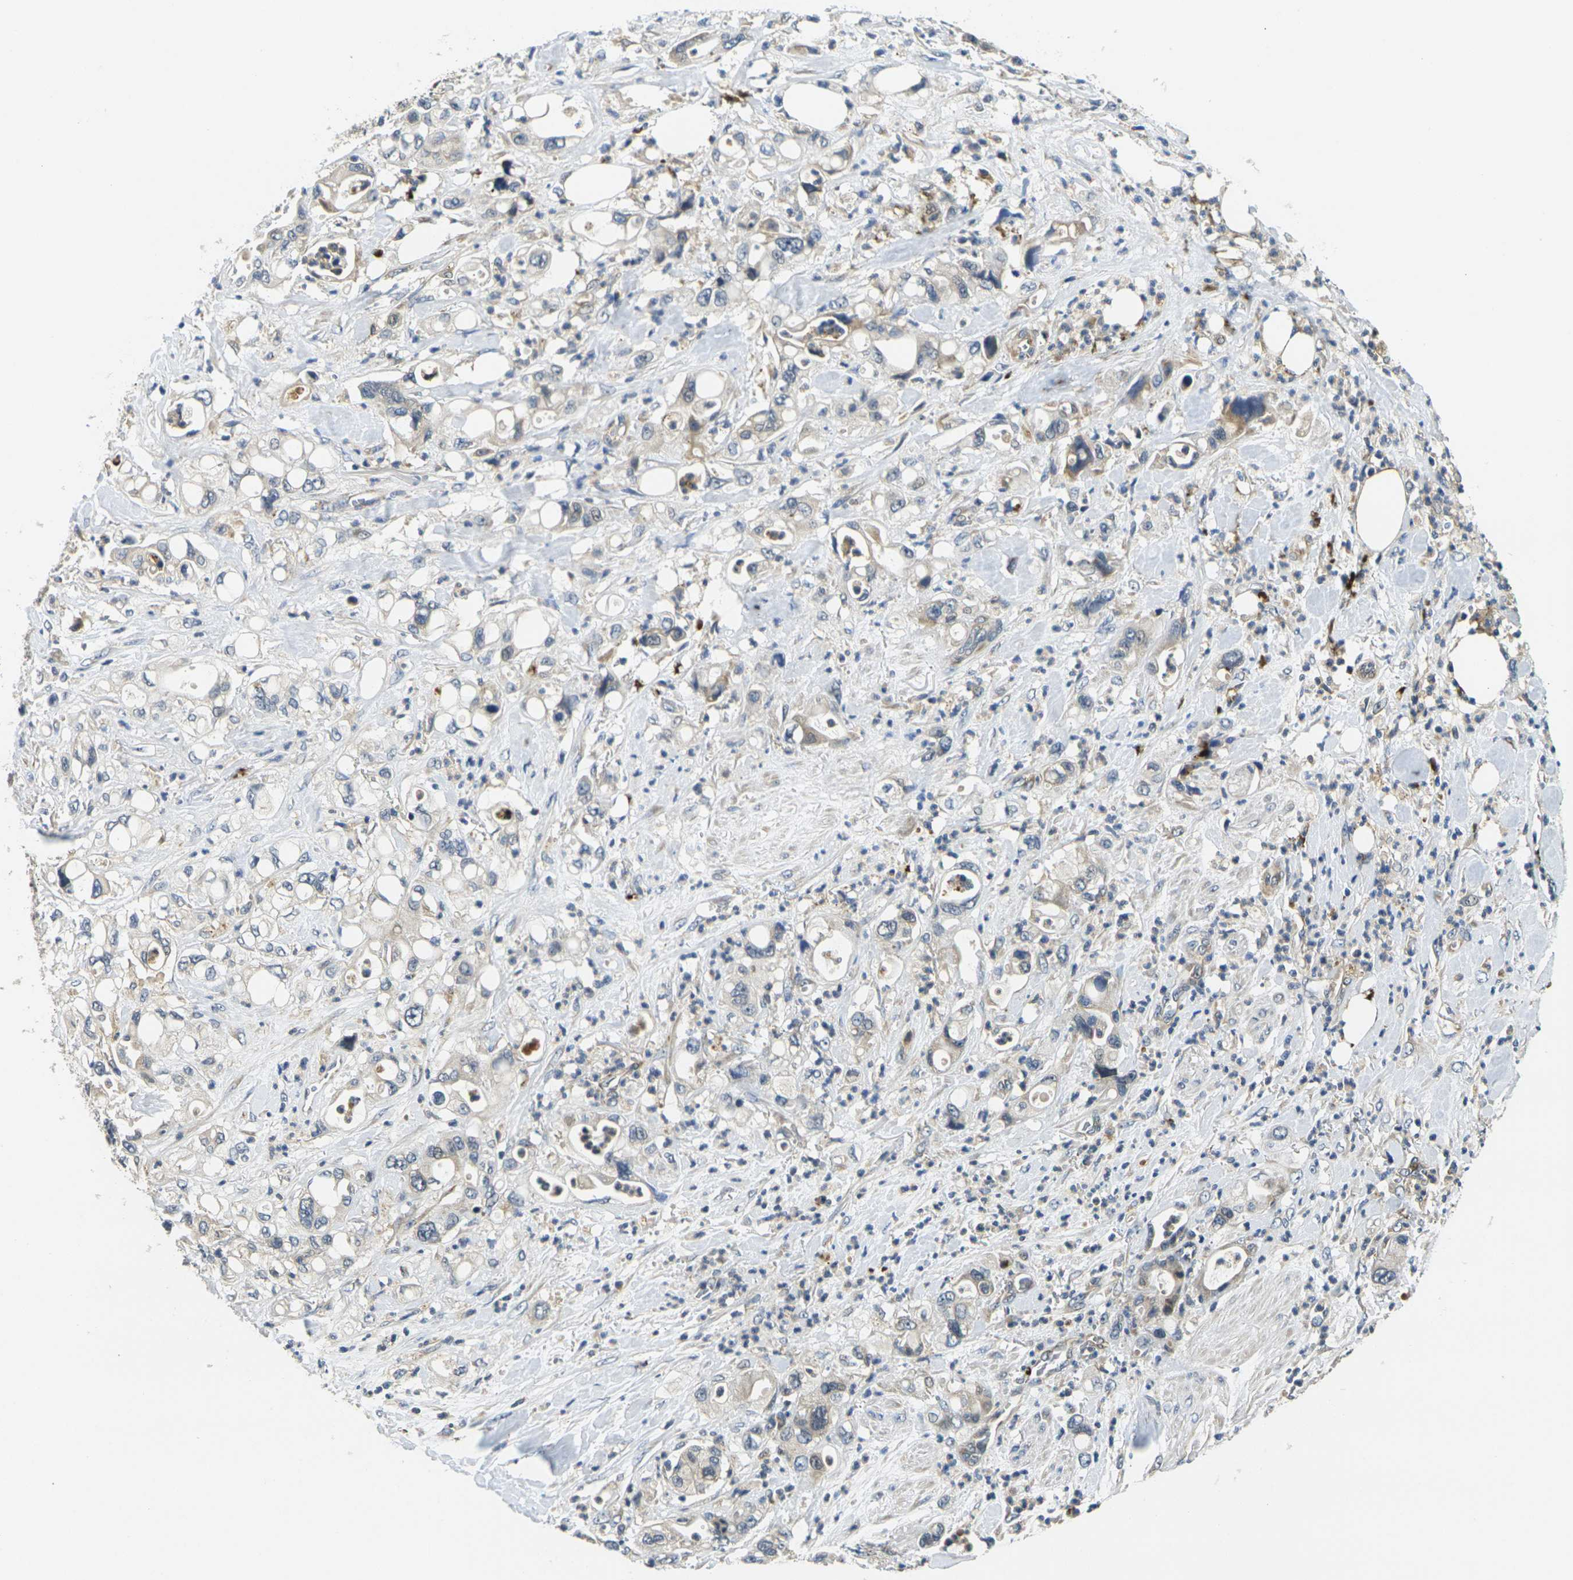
{"staining": {"intensity": "weak", "quantity": "<25%", "location": "cytoplasmic/membranous"}, "tissue": "pancreatic cancer", "cell_type": "Tumor cells", "image_type": "cancer", "snomed": [{"axis": "morphology", "description": "Adenocarcinoma, NOS"}, {"axis": "topography", "description": "Pancreas"}], "caption": "An immunohistochemistry (IHC) micrograph of pancreatic cancer (adenocarcinoma) is shown. There is no staining in tumor cells of pancreatic cancer (adenocarcinoma). (Stains: DAB (3,3'-diaminobenzidine) IHC with hematoxylin counter stain, Microscopy: brightfield microscopy at high magnification).", "gene": "MINAR2", "patient": {"sex": "male", "age": 70}}